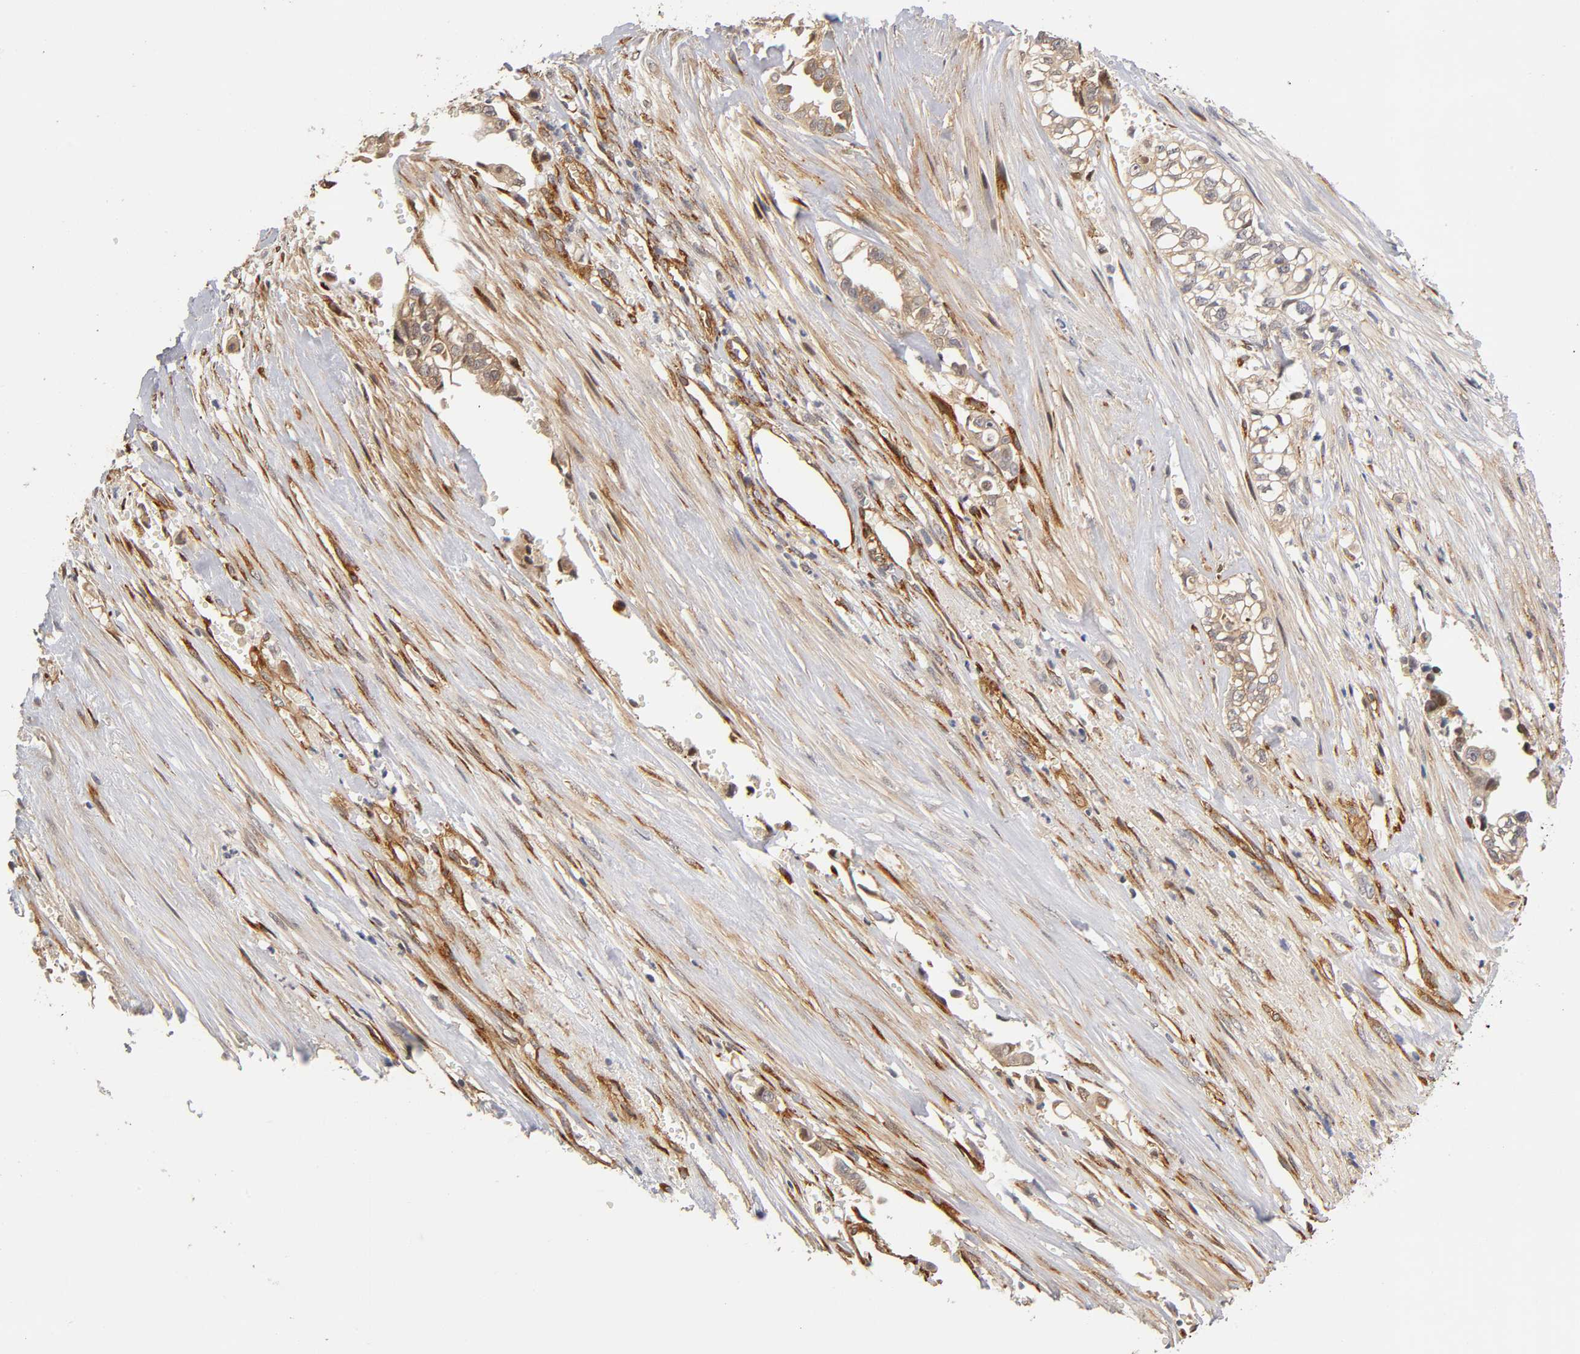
{"staining": {"intensity": "weak", "quantity": "<25%", "location": "cytoplasmic/membranous"}, "tissue": "liver cancer", "cell_type": "Tumor cells", "image_type": "cancer", "snomed": [{"axis": "morphology", "description": "Cholangiocarcinoma"}, {"axis": "topography", "description": "Liver"}], "caption": "Immunohistochemical staining of cholangiocarcinoma (liver) shows no significant staining in tumor cells.", "gene": "LAMB1", "patient": {"sex": "female", "age": 70}}